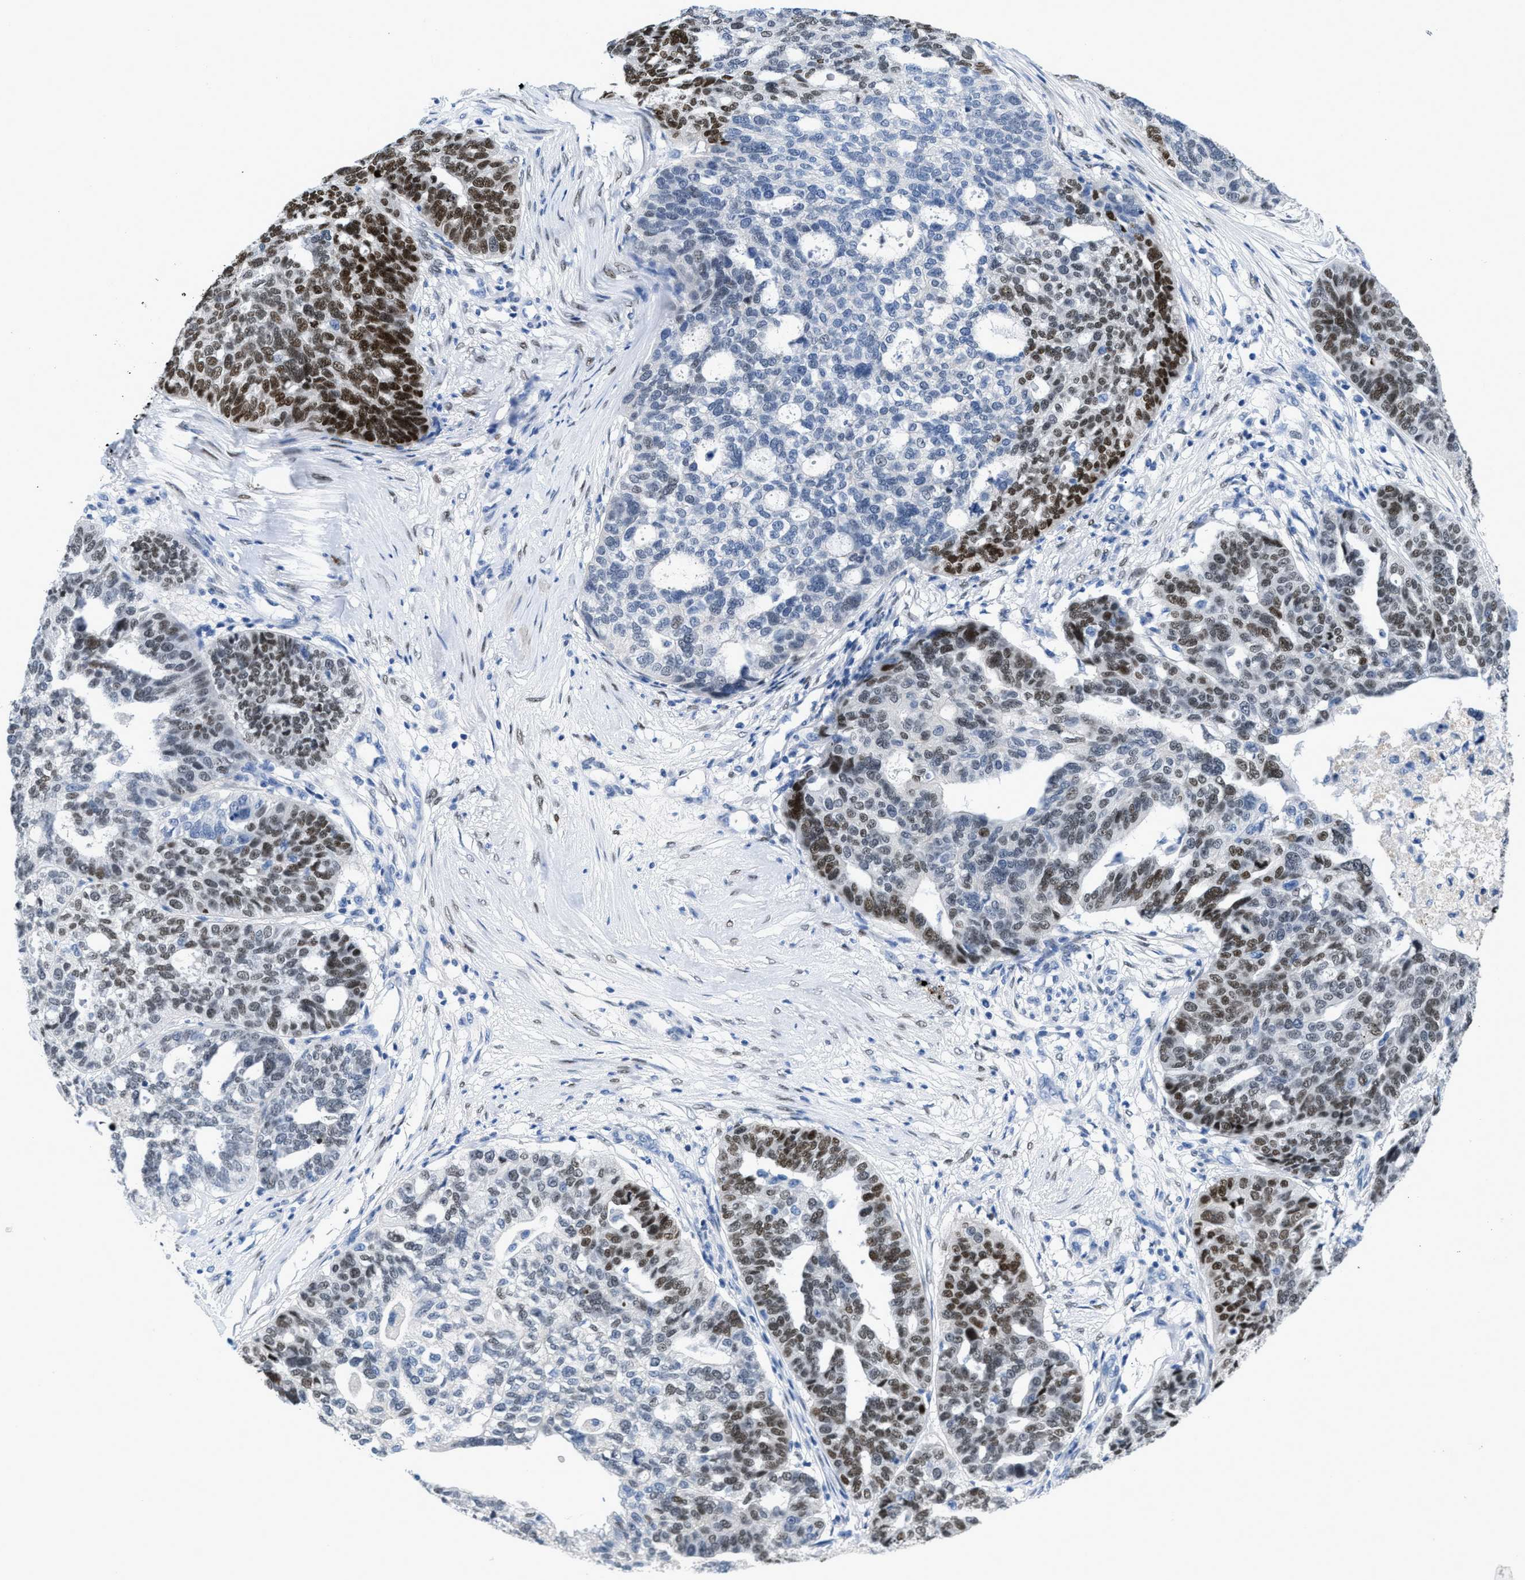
{"staining": {"intensity": "moderate", "quantity": "25%-75%", "location": "nuclear"}, "tissue": "ovarian cancer", "cell_type": "Tumor cells", "image_type": "cancer", "snomed": [{"axis": "morphology", "description": "Cystadenocarcinoma, serous, NOS"}, {"axis": "topography", "description": "Ovary"}], "caption": "Protein expression analysis of ovarian serous cystadenocarcinoma shows moderate nuclear expression in about 25%-75% of tumor cells.", "gene": "NFIX", "patient": {"sex": "female", "age": 59}}